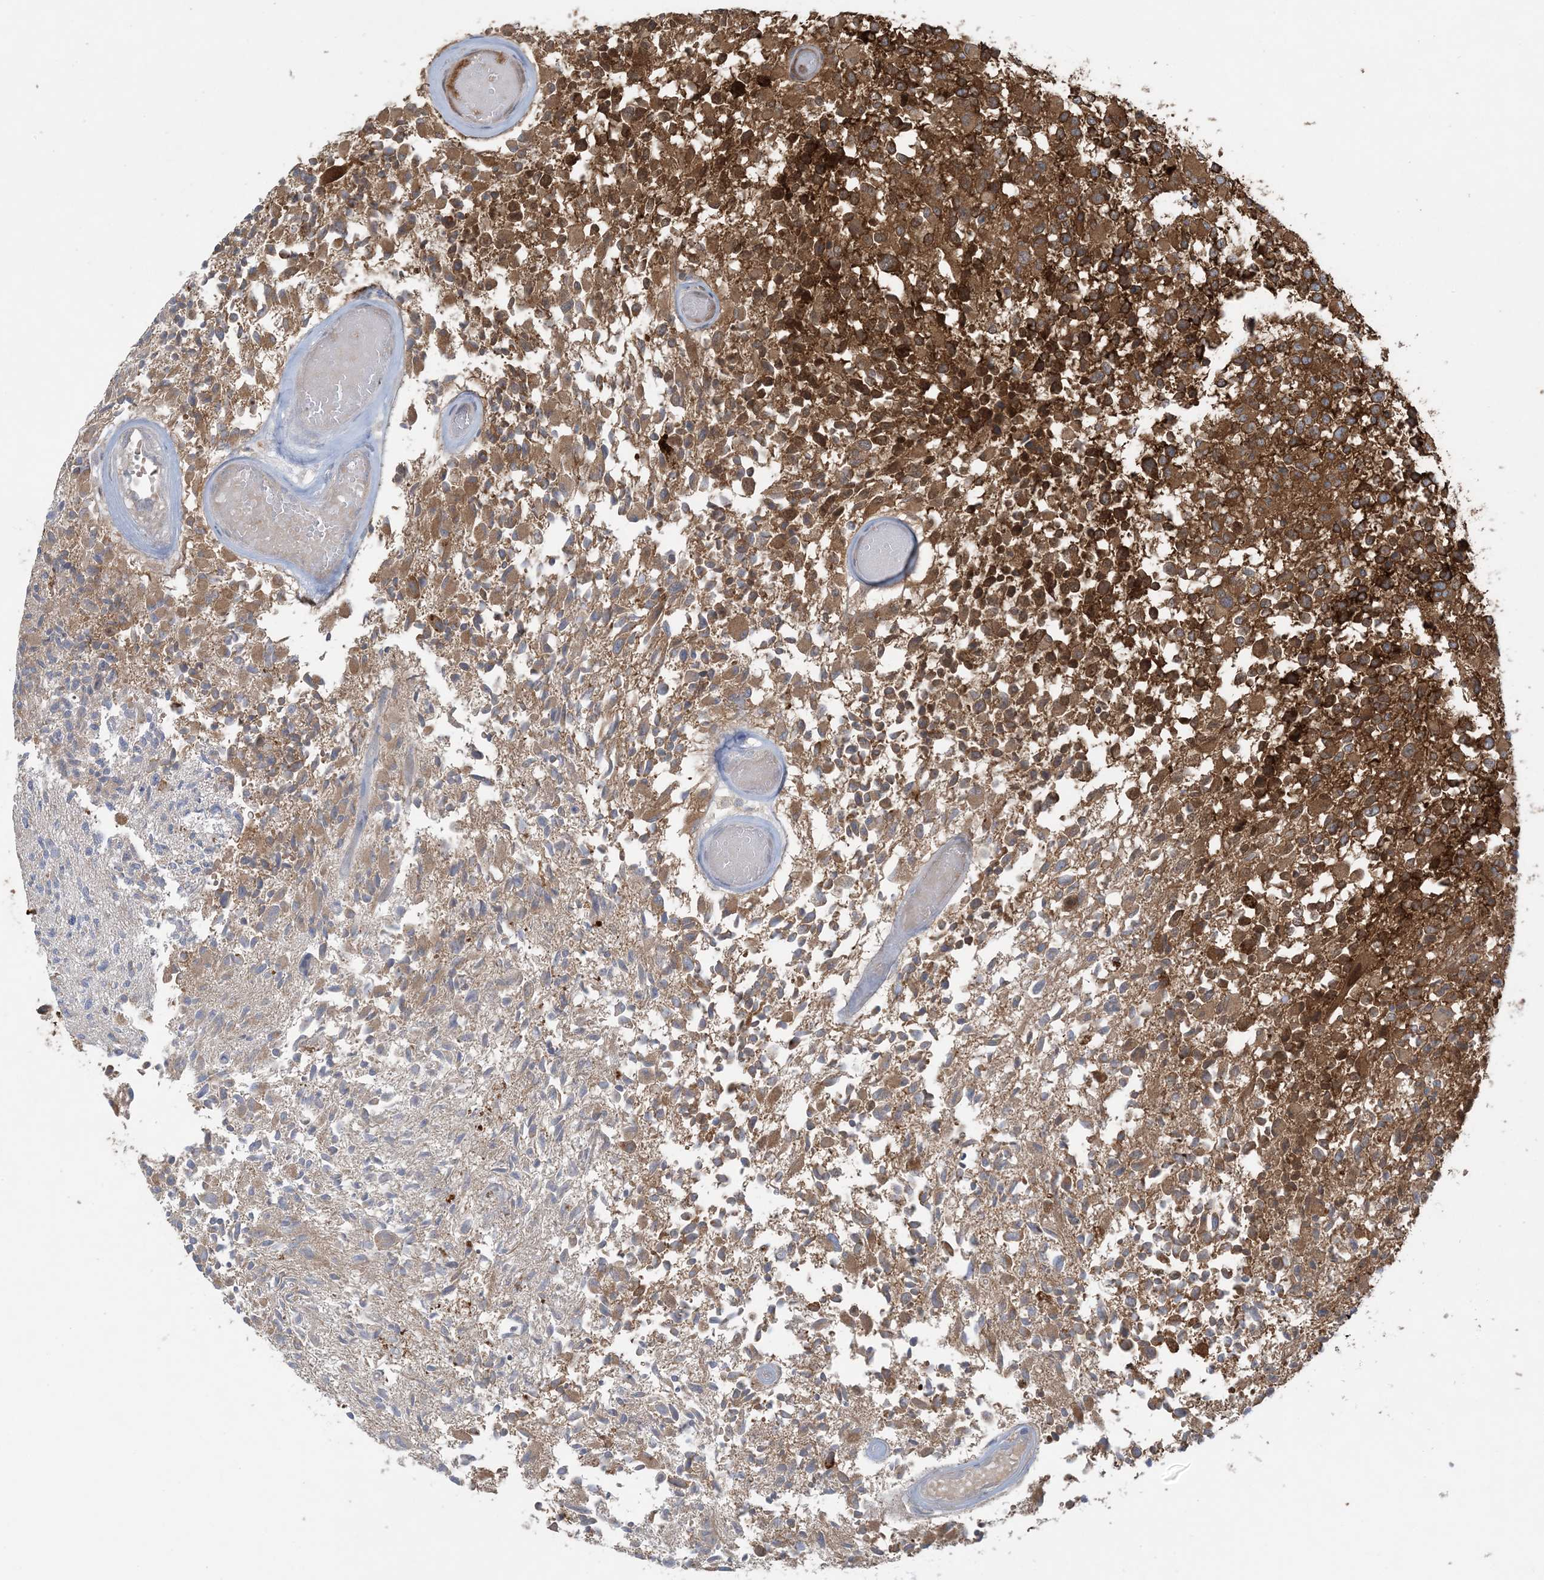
{"staining": {"intensity": "strong", "quantity": "25%-75%", "location": "cytoplasmic/membranous,nuclear"}, "tissue": "glioma", "cell_type": "Tumor cells", "image_type": "cancer", "snomed": [{"axis": "morphology", "description": "Glioma, malignant, High grade"}, {"axis": "morphology", "description": "Glioblastoma, NOS"}, {"axis": "topography", "description": "Brain"}], "caption": "Glioma was stained to show a protein in brown. There is high levels of strong cytoplasmic/membranous and nuclear staining in approximately 25%-75% of tumor cells.", "gene": "OLA1", "patient": {"sex": "male", "age": 60}}